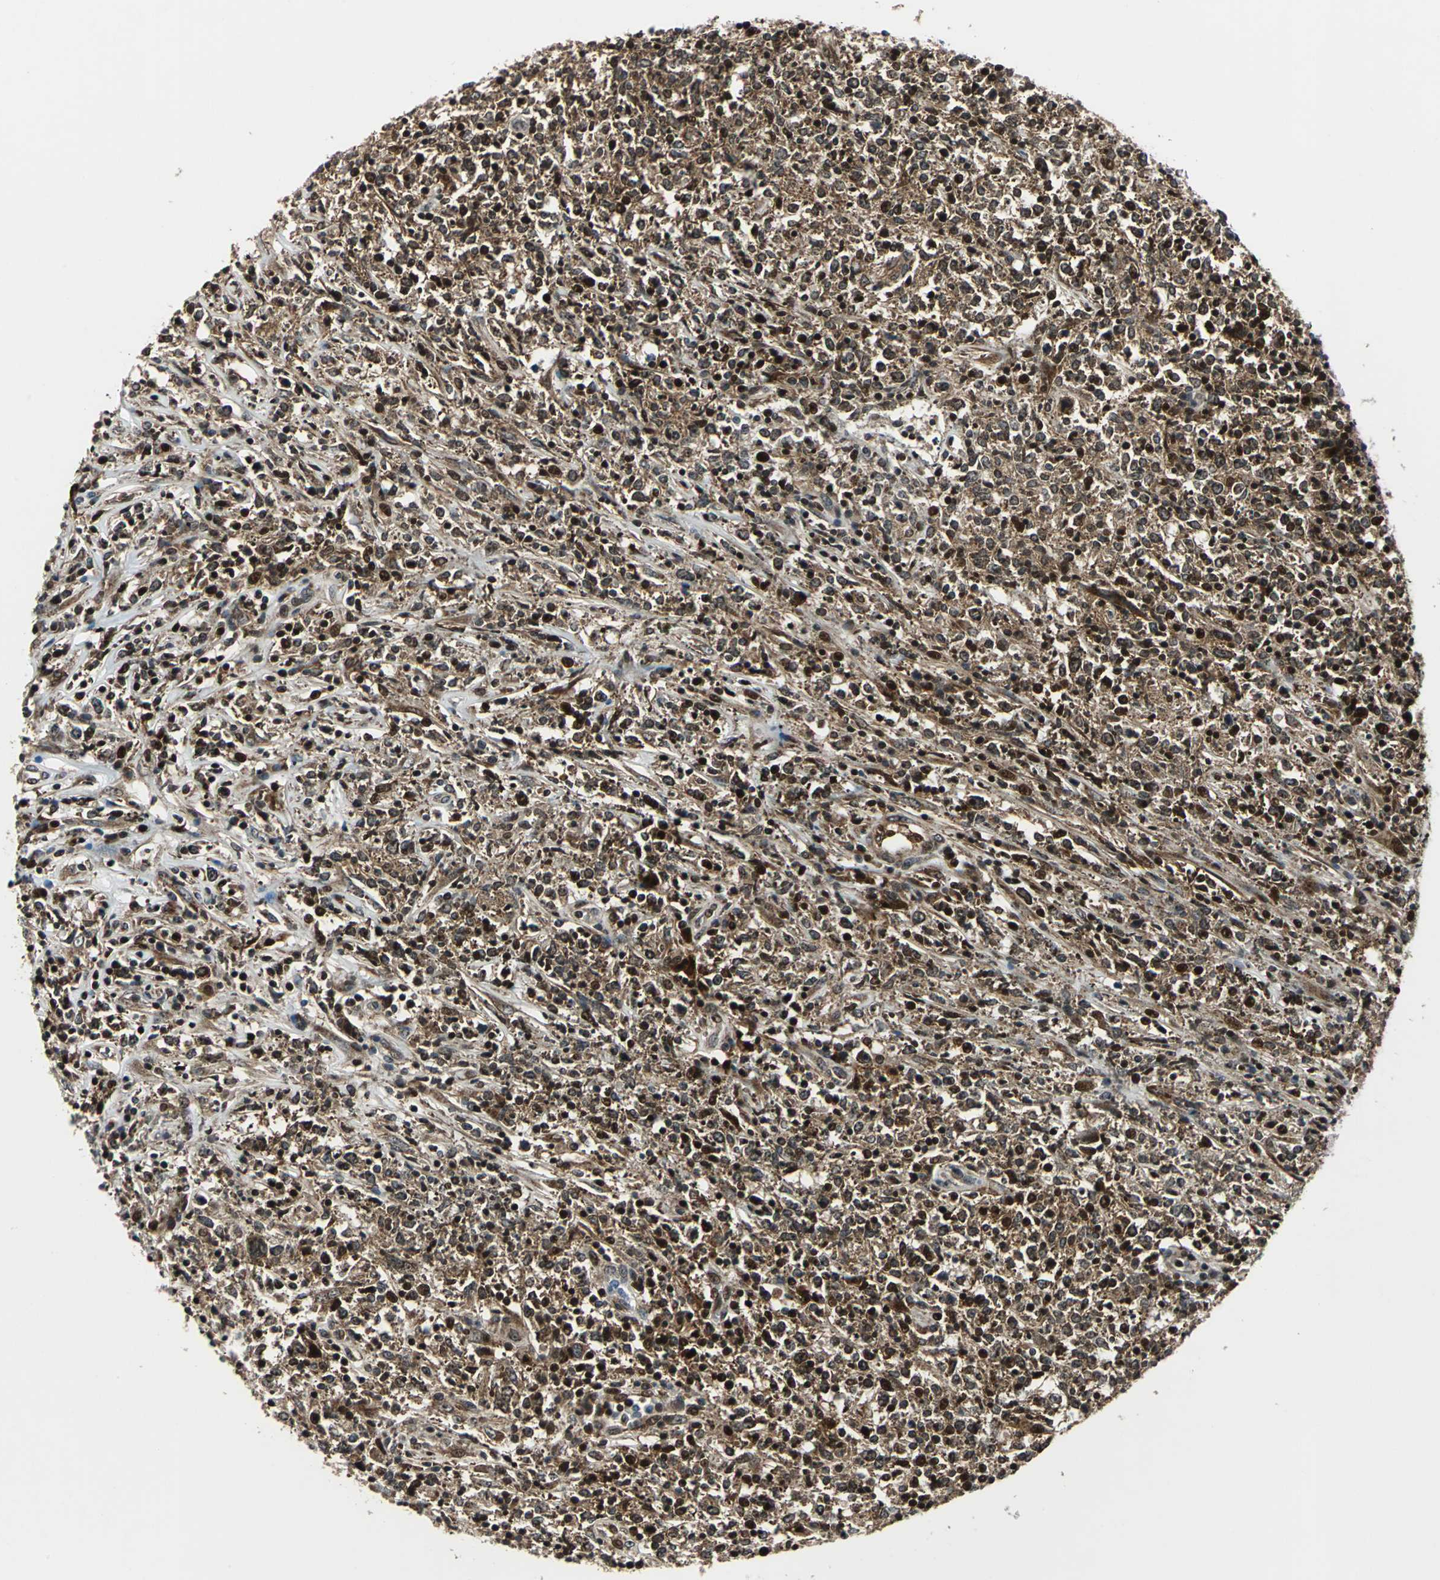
{"staining": {"intensity": "strong", "quantity": ">75%", "location": "cytoplasmic/membranous,nuclear"}, "tissue": "lymphoma", "cell_type": "Tumor cells", "image_type": "cancer", "snomed": [{"axis": "morphology", "description": "Malignant lymphoma, non-Hodgkin's type, High grade"}, {"axis": "topography", "description": "Lymph node"}], "caption": "Lymphoma was stained to show a protein in brown. There is high levels of strong cytoplasmic/membranous and nuclear positivity in about >75% of tumor cells. The staining was performed using DAB, with brown indicating positive protein expression. Nuclei are stained blue with hematoxylin.", "gene": "AATF", "patient": {"sex": "female", "age": 84}}